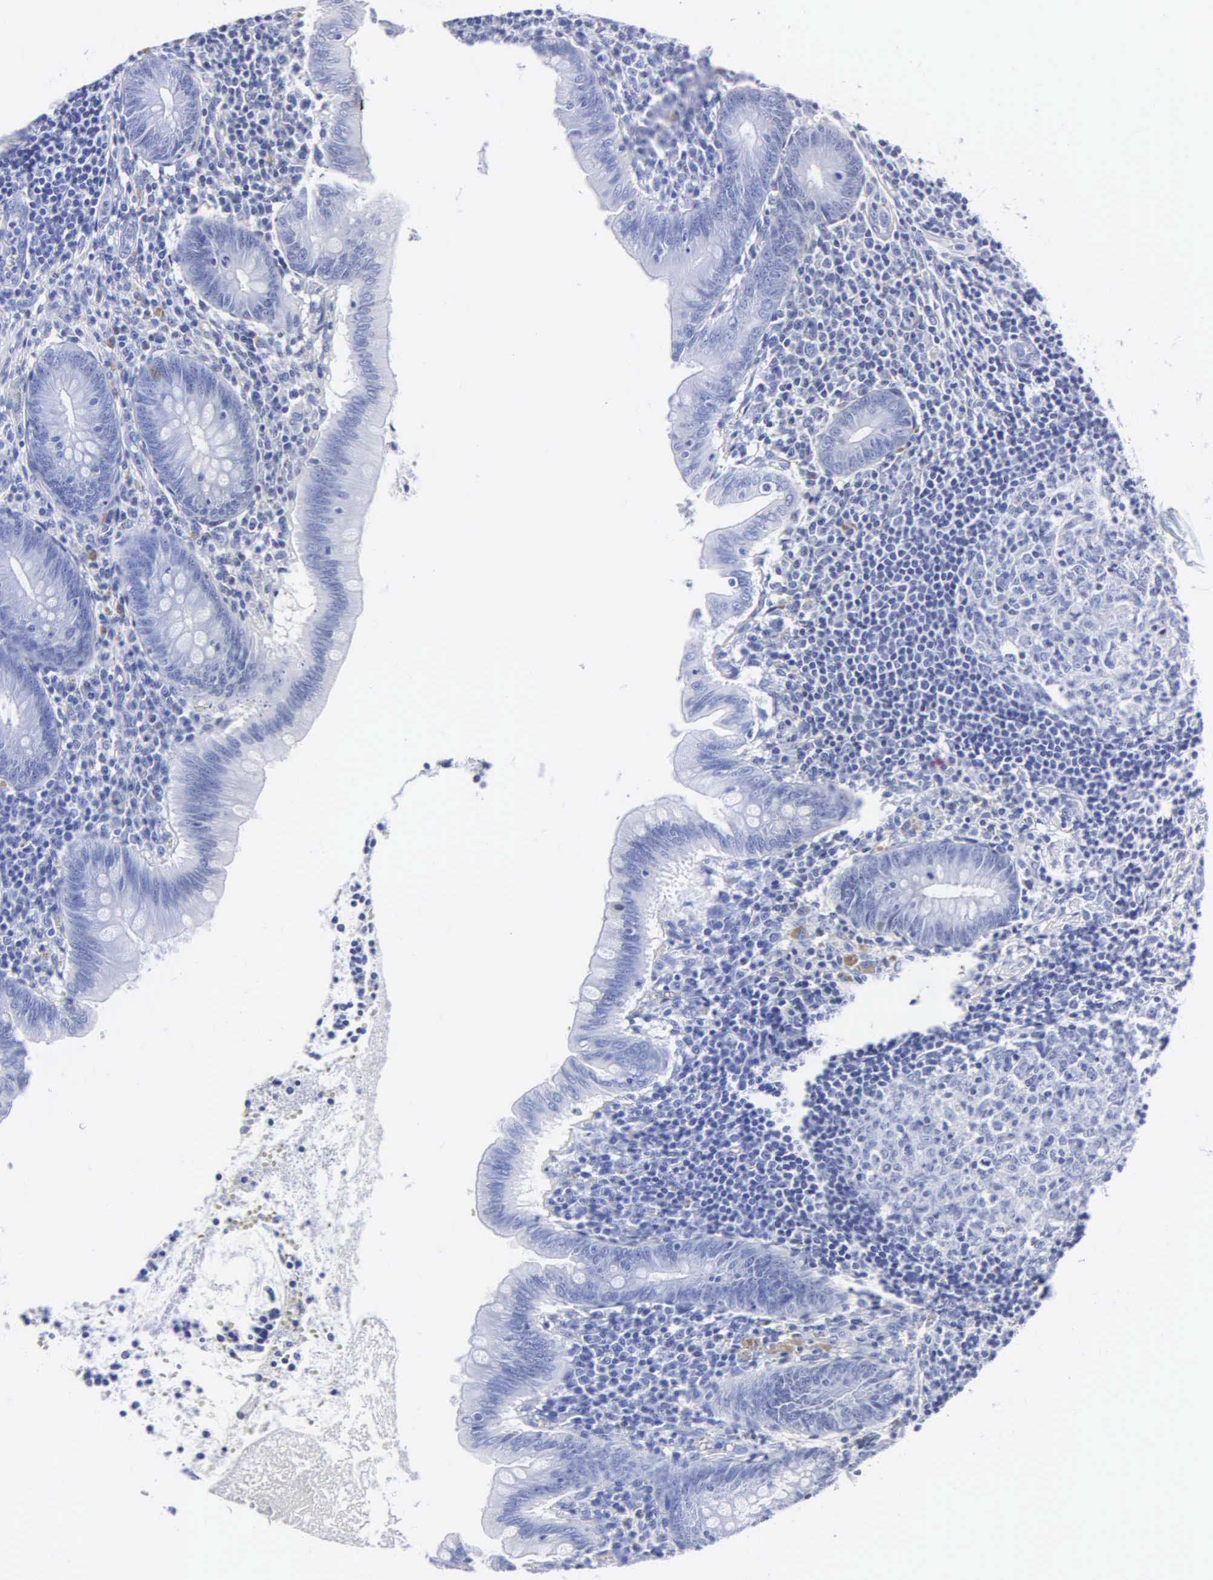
{"staining": {"intensity": "negative", "quantity": "none", "location": "none"}, "tissue": "appendix", "cell_type": "Glandular cells", "image_type": "normal", "snomed": [{"axis": "morphology", "description": "Normal tissue, NOS"}, {"axis": "topography", "description": "Appendix"}], "caption": "An immunohistochemistry (IHC) histopathology image of normal appendix is shown. There is no staining in glandular cells of appendix. (Immunohistochemistry, brightfield microscopy, high magnification).", "gene": "MB", "patient": {"sex": "female", "age": 34}}